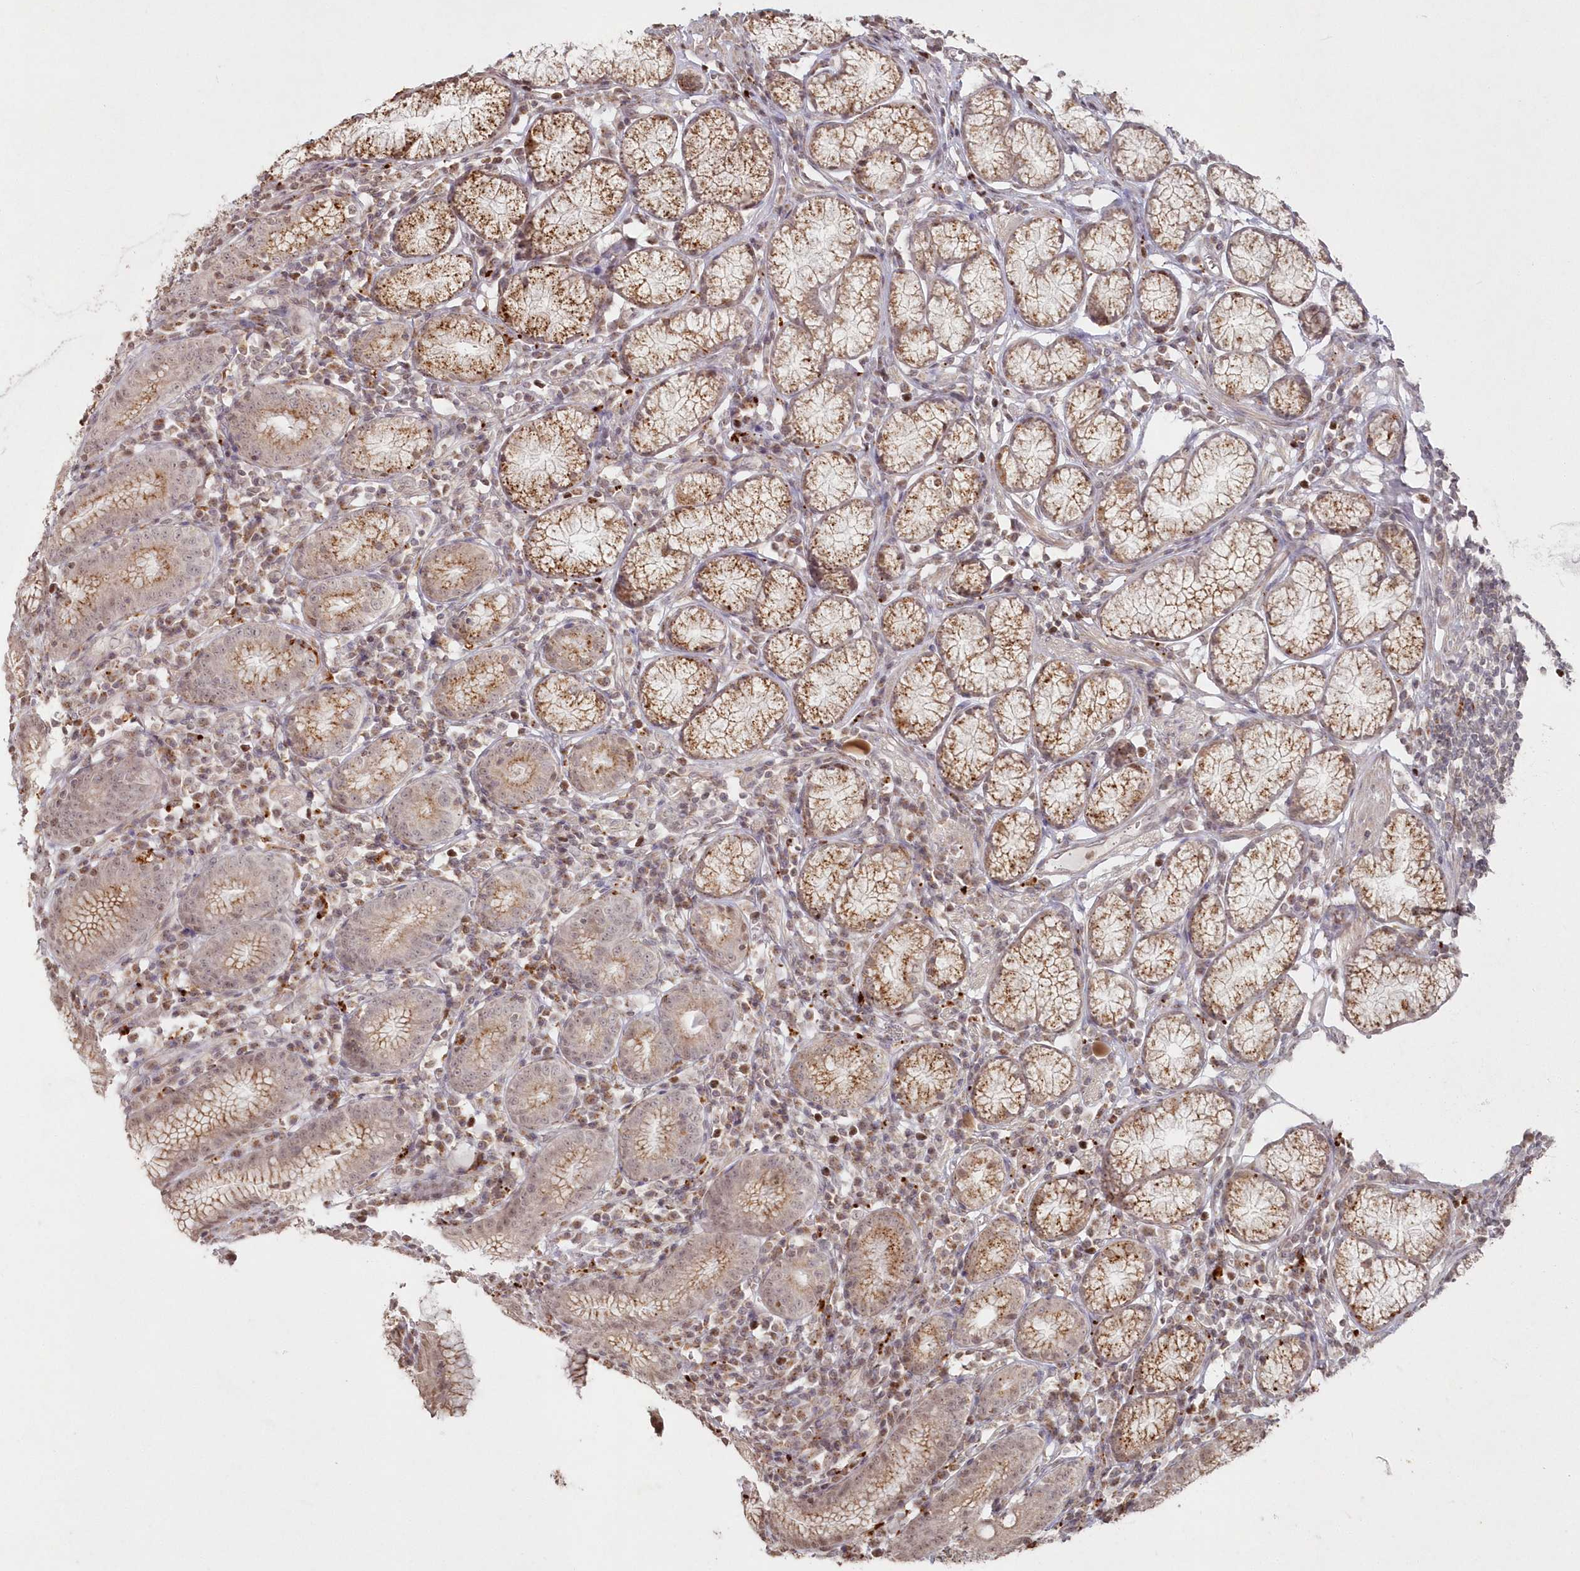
{"staining": {"intensity": "moderate", "quantity": ">75%", "location": "cytoplasmic/membranous"}, "tissue": "stomach", "cell_type": "Glandular cells", "image_type": "normal", "snomed": [{"axis": "morphology", "description": "Normal tissue, NOS"}, {"axis": "topography", "description": "Stomach"}], "caption": "Glandular cells exhibit moderate cytoplasmic/membranous expression in about >75% of cells in unremarkable stomach. (DAB (3,3'-diaminobenzidine) = brown stain, brightfield microscopy at high magnification).", "gene": "ARSB", "patient": {"sex": "male", "age": 55}}